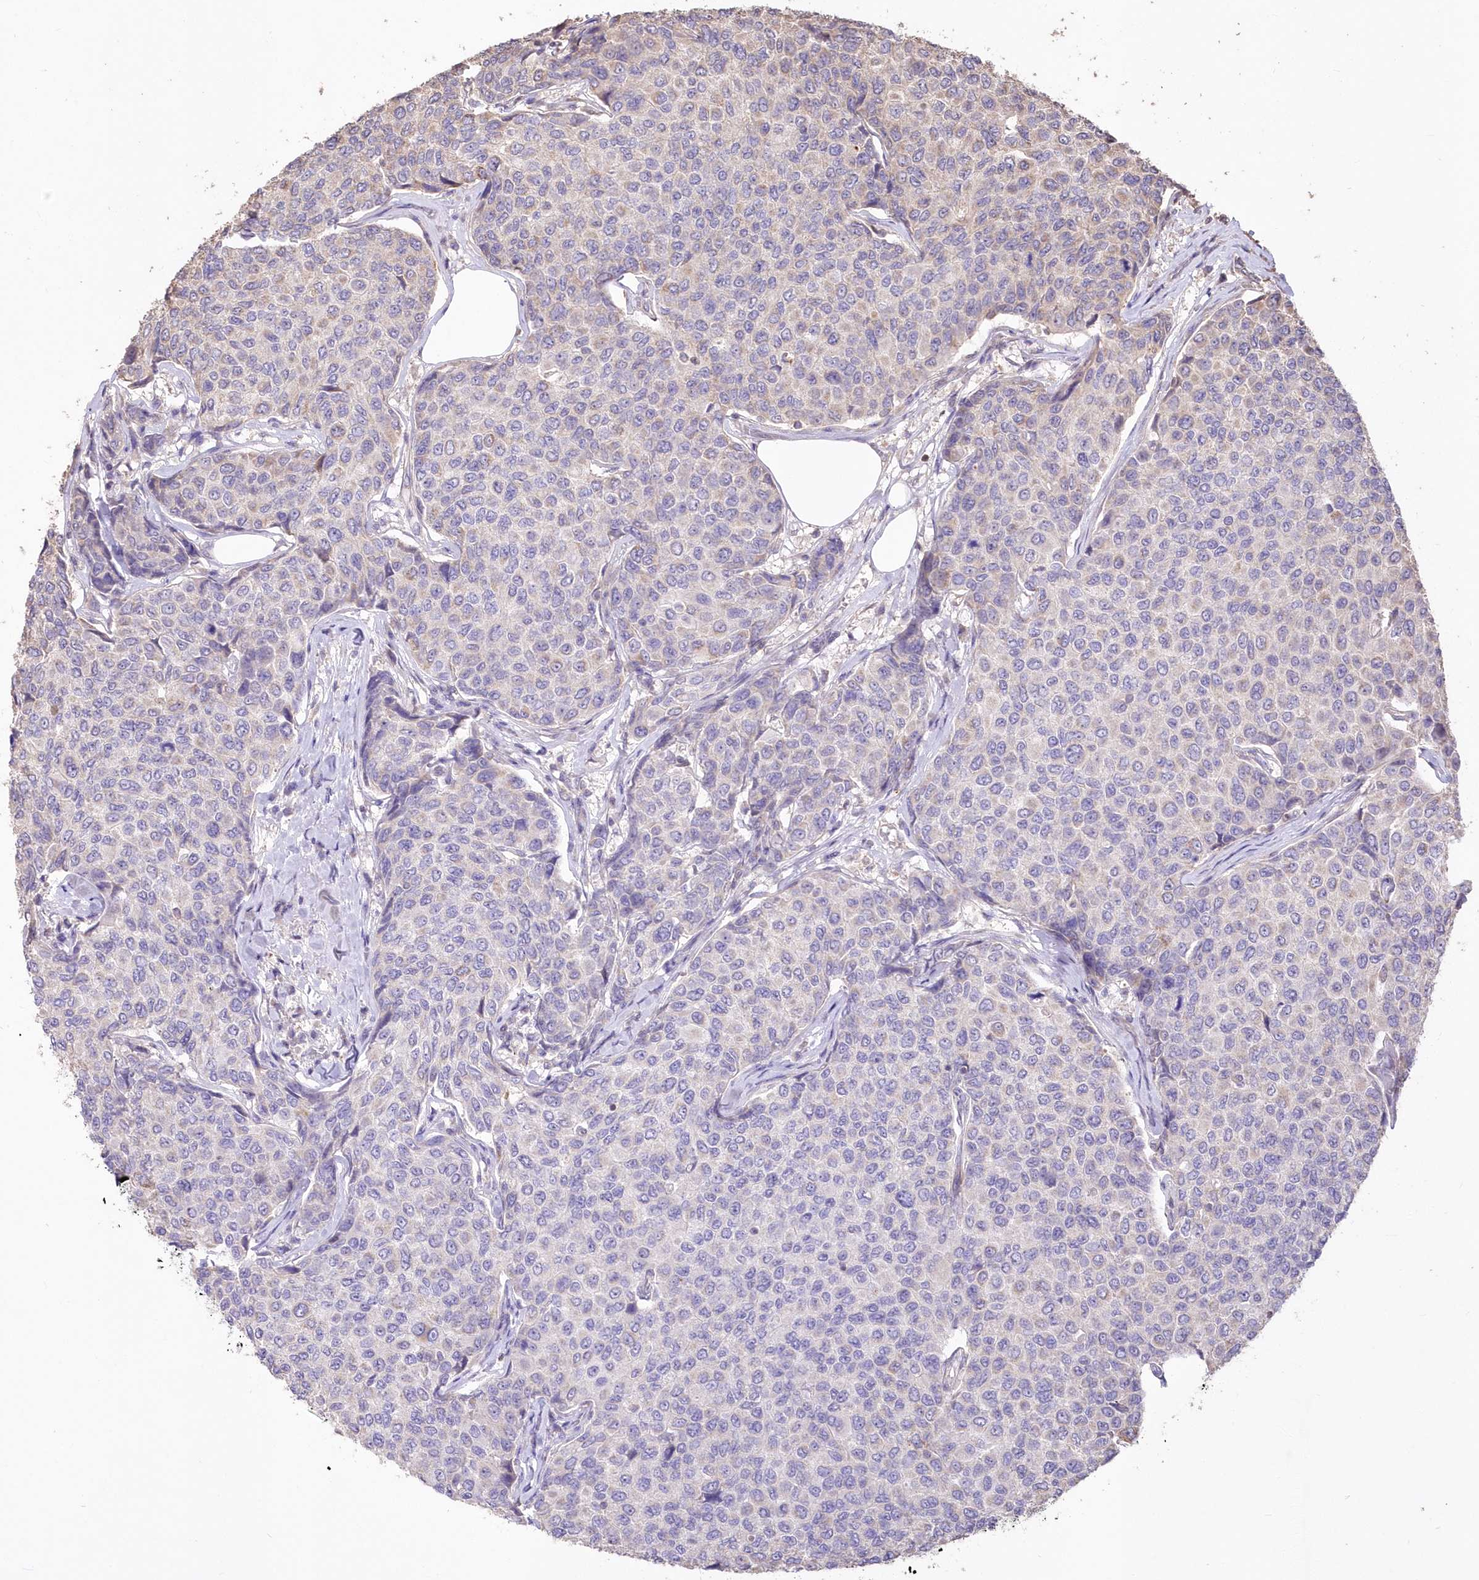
{"staining": {"intensity": "negative", "quantity": "none", "location": "none"}, "tissue": "breast cancer", "cell_type": "Tumor cells", "image_type": "cancer", "snomed": [{"axis": "morphology", "description": "Duct carcinoma"}, {"axis": "topography", "description": "Breast"}], "caption": "This is a histopathology image of immunohistochemistry staining of breast invasive ductal carcinoma, which shows no positivity in tumor cells.", "gene": "STK17B", "patient": {"sex": "female", "age": 55}}